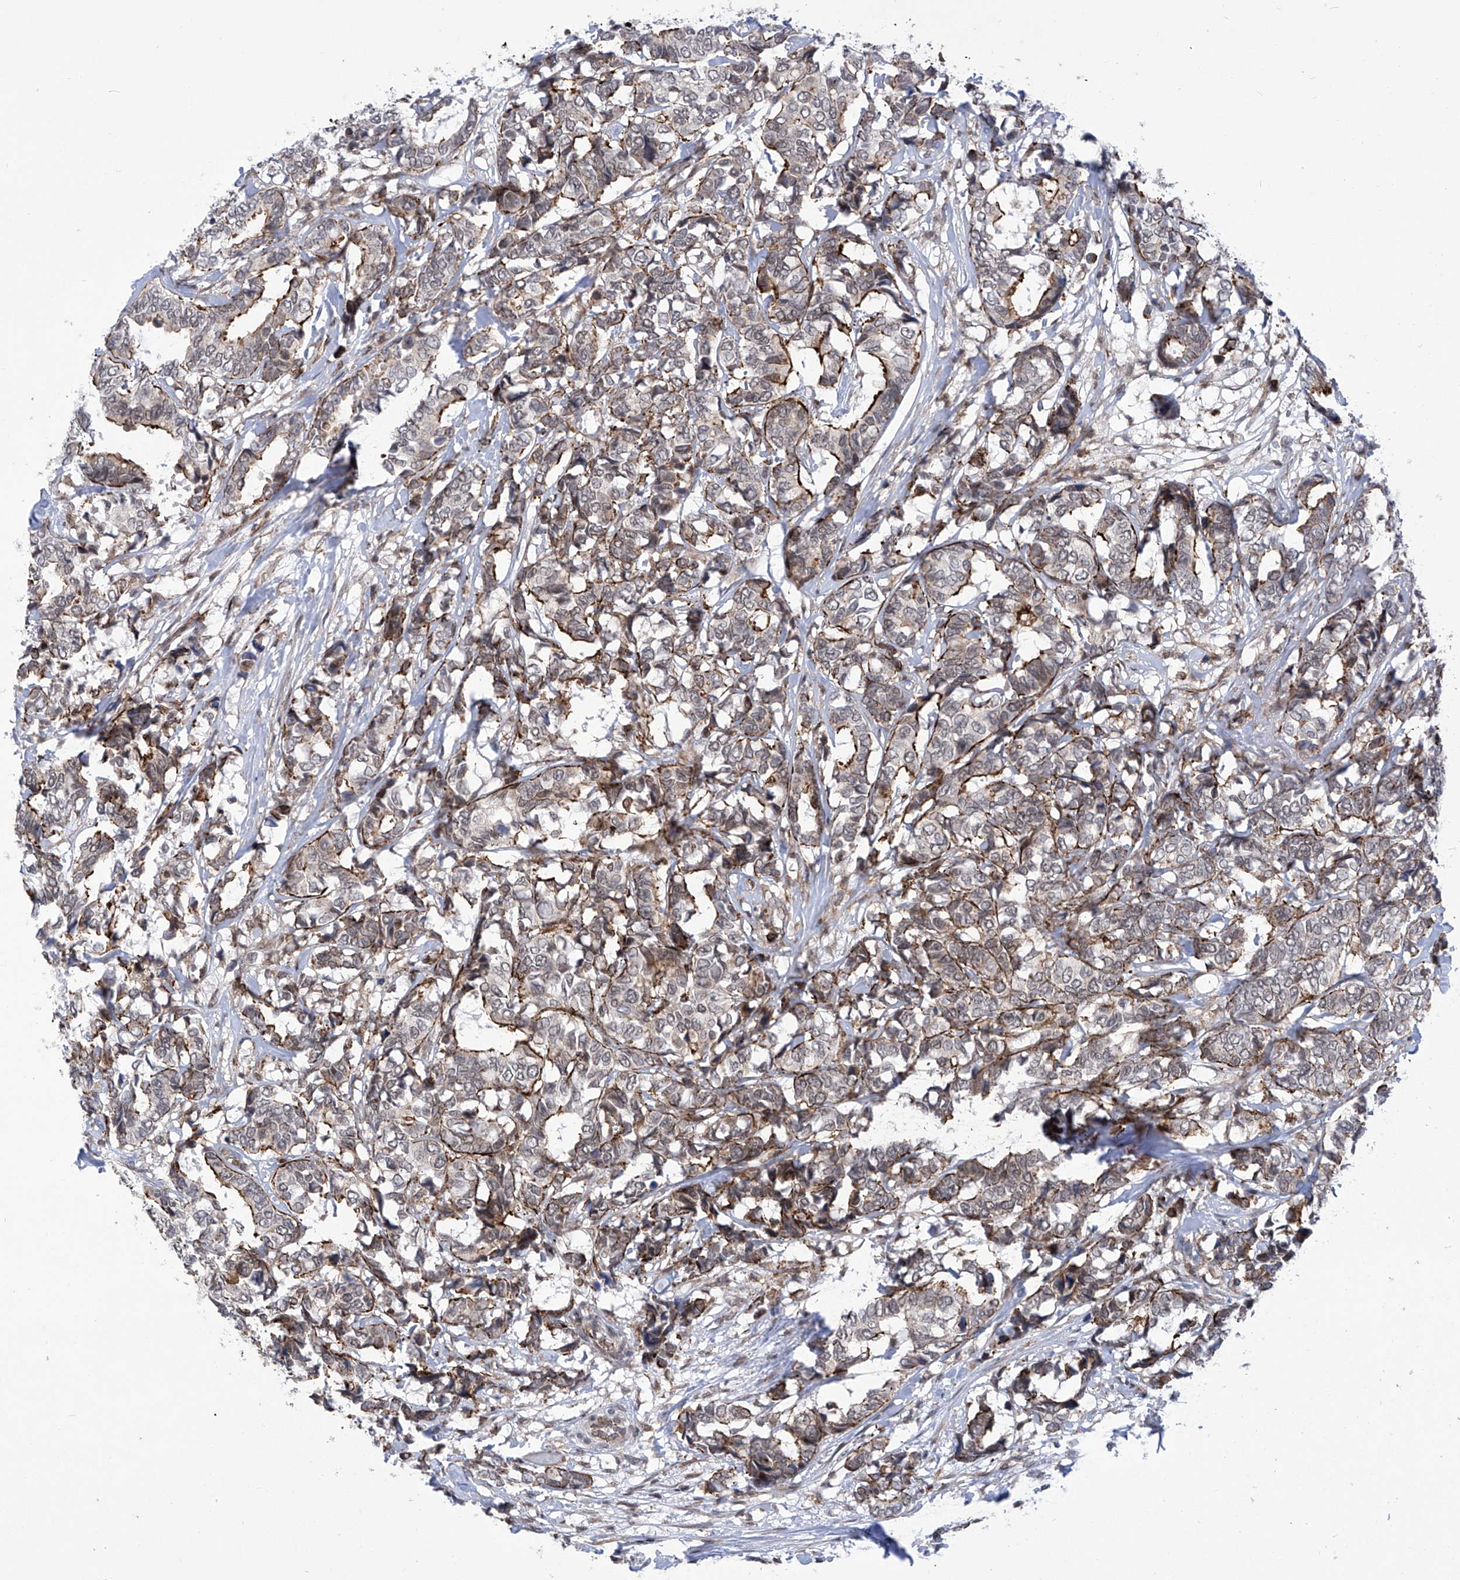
{"staining": {"intensity": "moderate", "quantity": "25%-75%", "location": "cytoplasmic/membranous"}, "tissue": "breast cancer", "cell_type": "Tumor cells", "image_type": "cancer", "snomed": [{"axis": "morphology", "description": "Duct carcinoma"}, {"axis": "topography", "description": "Breast"}], "caption": "Protein staining of infiltrating ductal carcinoma (breast) tissue demonstrates moderate cytoplasmic/membranous expression in approximately 25%-75% of tumor cells.", "gene": "CEP290", "patient": {"sex": "female", "age": 87}}